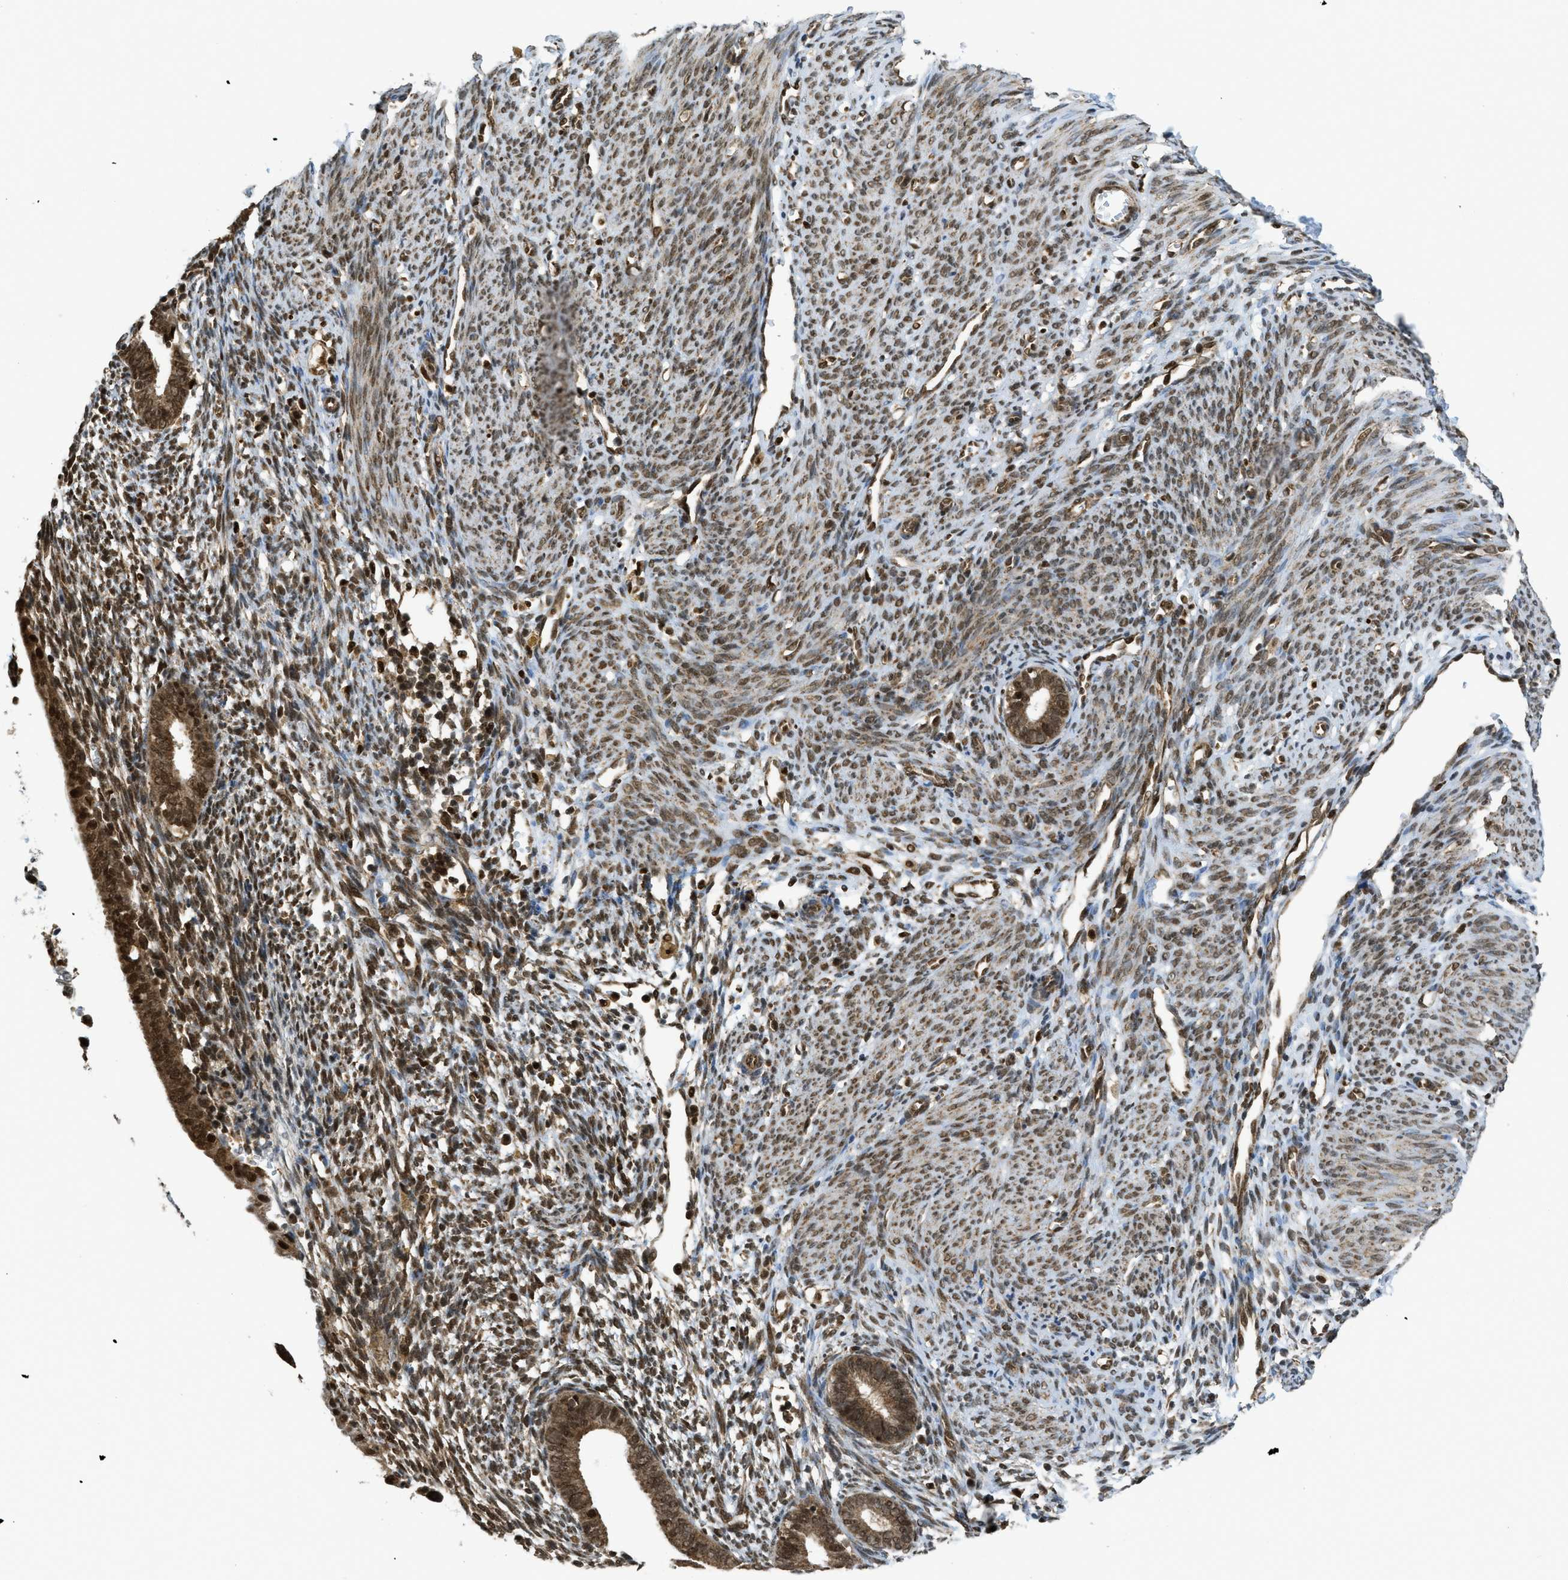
{"staining": {"intensity": "moderate", "quantity": "25%-75%", "location": "cytoplasmic/membranous,nuclear"}, "tissue": "endometrium", "cell_type": "Cells in endometrial stroma", "image_type": "normal", "snomed": [{"axis": "morphology", "description": "Normal tissue, NOS"}, {"axis": "morphology", "description": "Adenocarcinoma, NOS"}, {"axis": "topography", "description": "Endometrium"}, {"axis": "topography", "description": "Ovary"}], "caption": "Moderate cytoplasmic/membranous,nuclear protein staining is appreciated in about 25%-75% of cells in endometrial stroma in endometrium.", "gene": "TNPO1", "patient": {"sex": "female", "age": 68}}